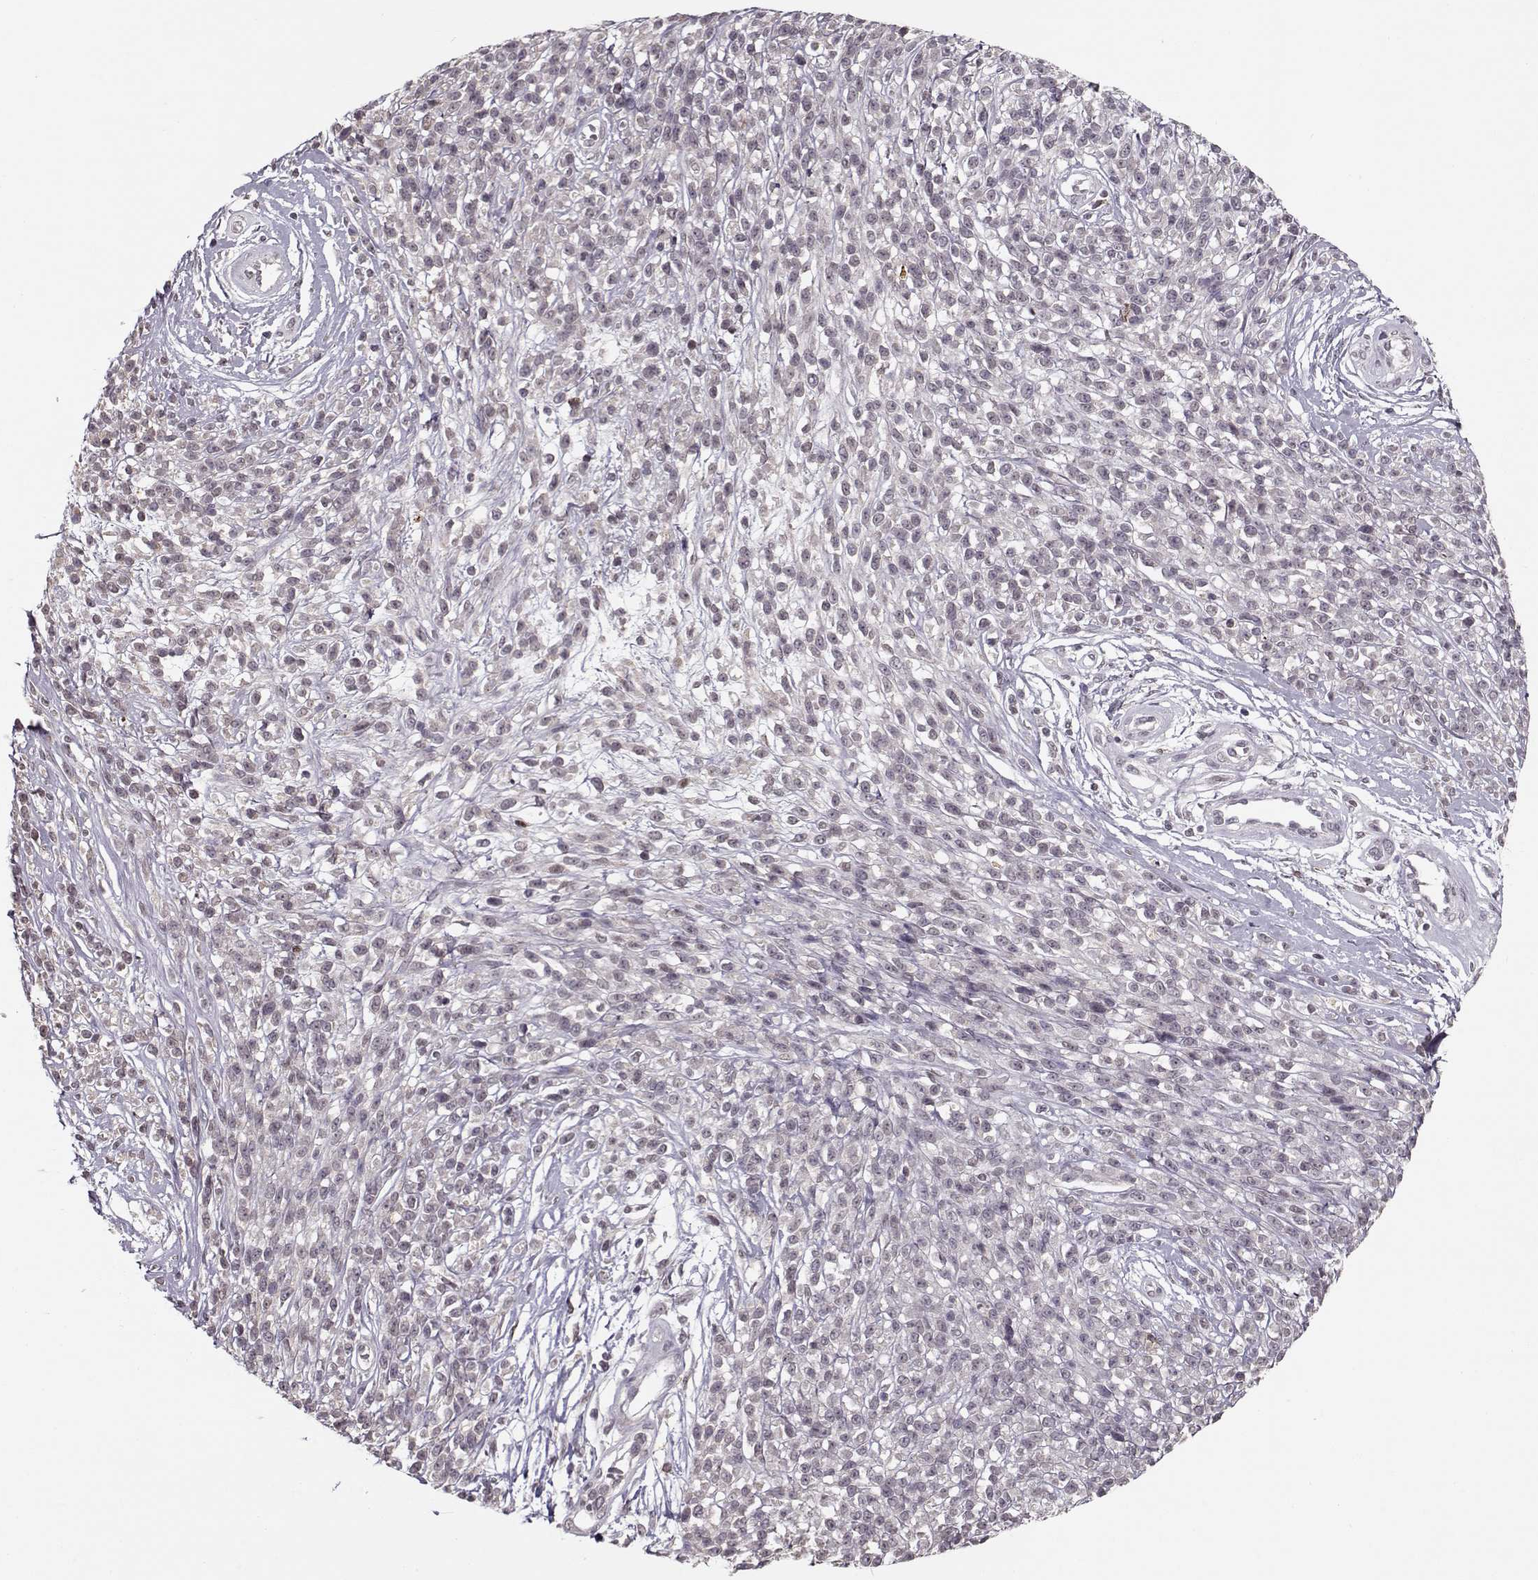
{"staining": {"intensity": "negative", "quantity": "none", "location": "none"}, "tissue": "melanoma", "cell_type": "Tumor cells", "image_type": "cancer", "snomed": [{"axis": "morphology", "description": "Malignant melanoma, NOS"}, {"axis": "topography", "description": "Skin"}, {"axis": "topography", "description": "Skin of trunk"}], "caption": "An IHC micrograph of melanoma is shown. There is no staining in tumor cells of melanoma. (Immunohistochemistry, brightfield microscopy, high magnification).", "gene": "DNAI3", "patient": {"sex": "male", "age": 74}}